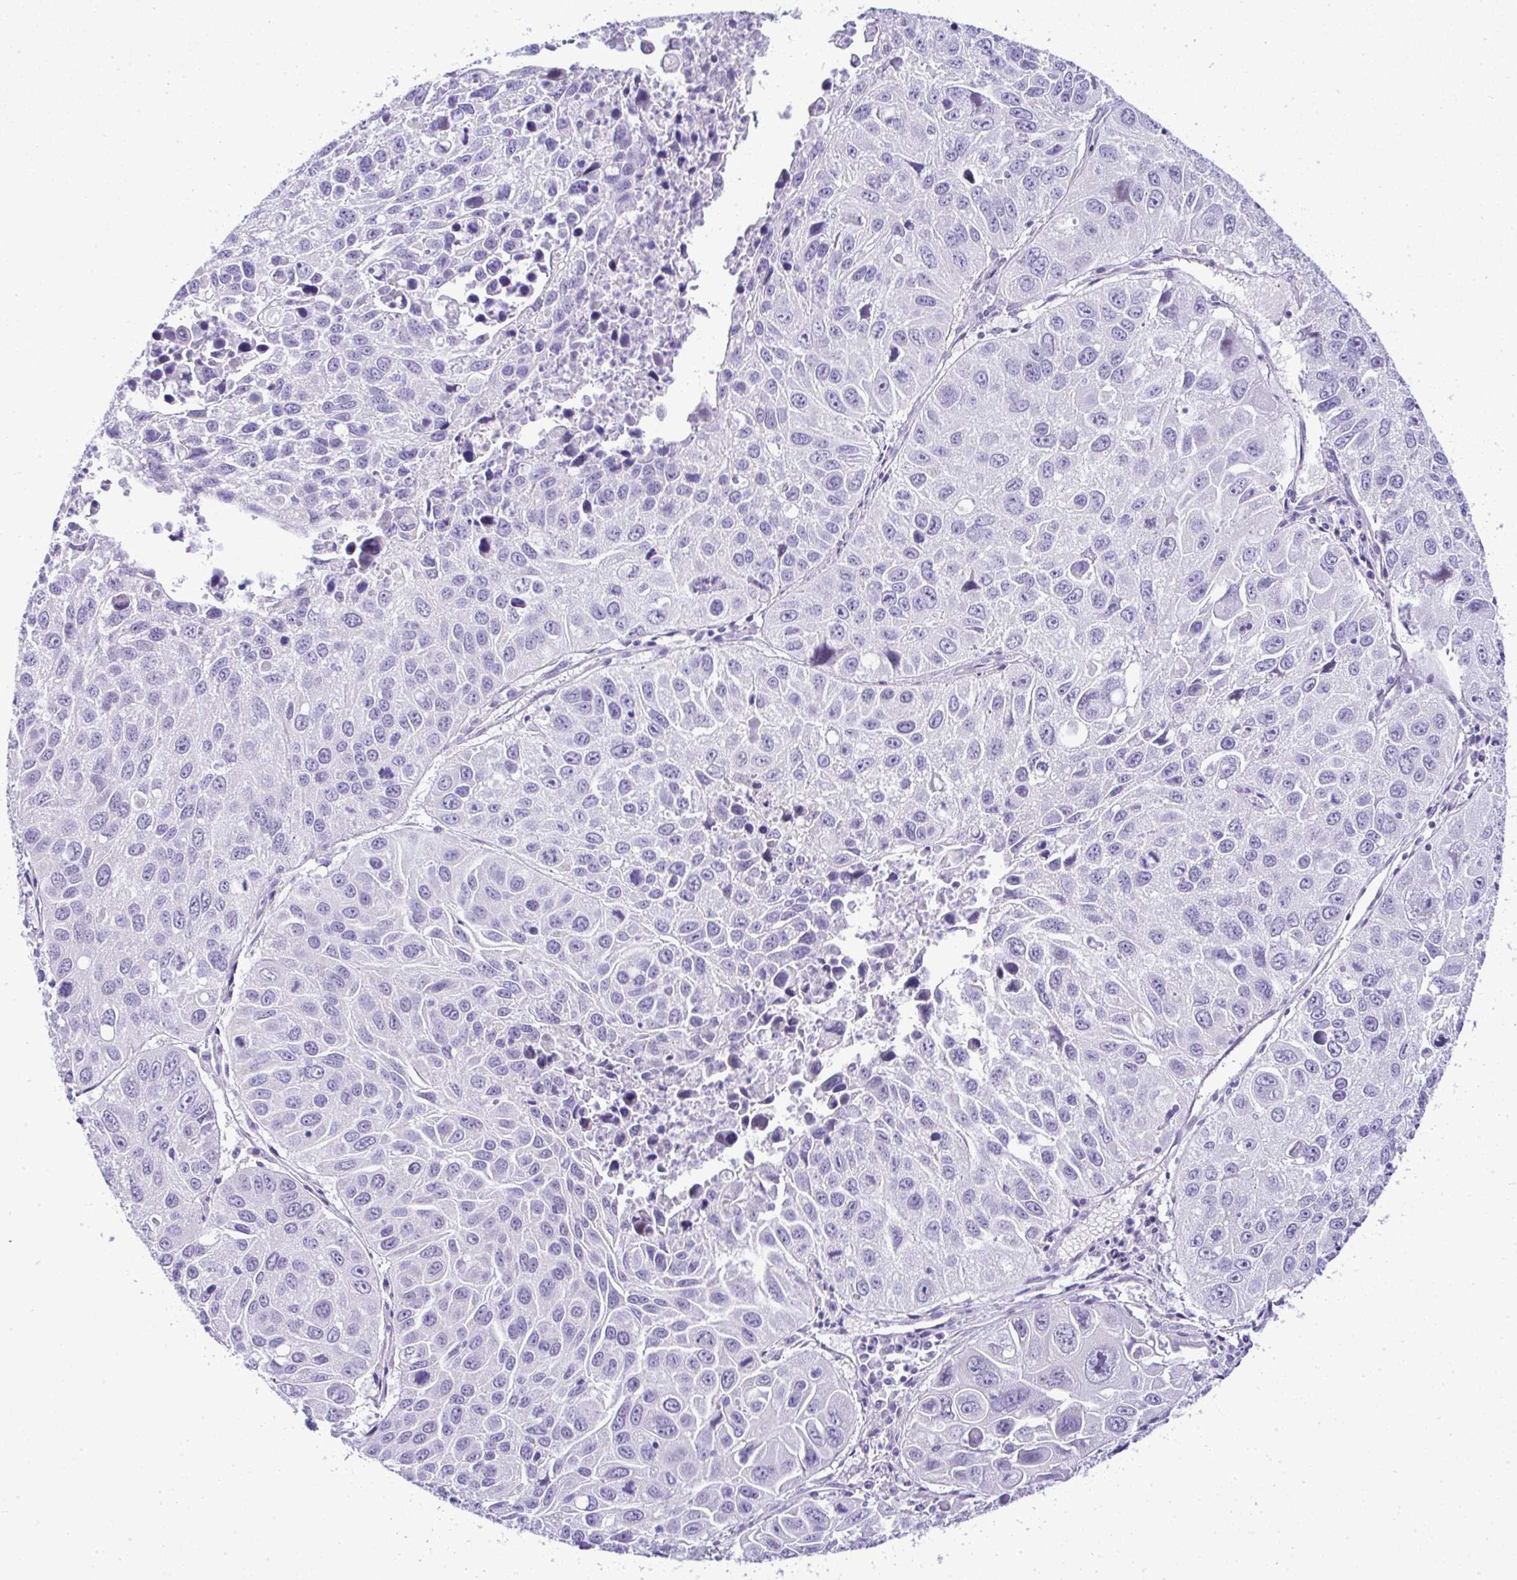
{"staining": {"intensity": "negative", "quantity": "none", "location": "none"}, "tissue": "lung cancer", "cell_type": "Tumor cells", "image_type": "cancer", "snomed": [{"axis": "morphology", "description": "Squamous cell carcinoma, NOS"}, {"axis": "topography", "description": "Lung"}], "caption": "A photomicrograph of lung cancer stained for a protein displays no brown staining in tumor cells.", "gene": "RNF183", "patient": {"sex": "female", "age": 61}}